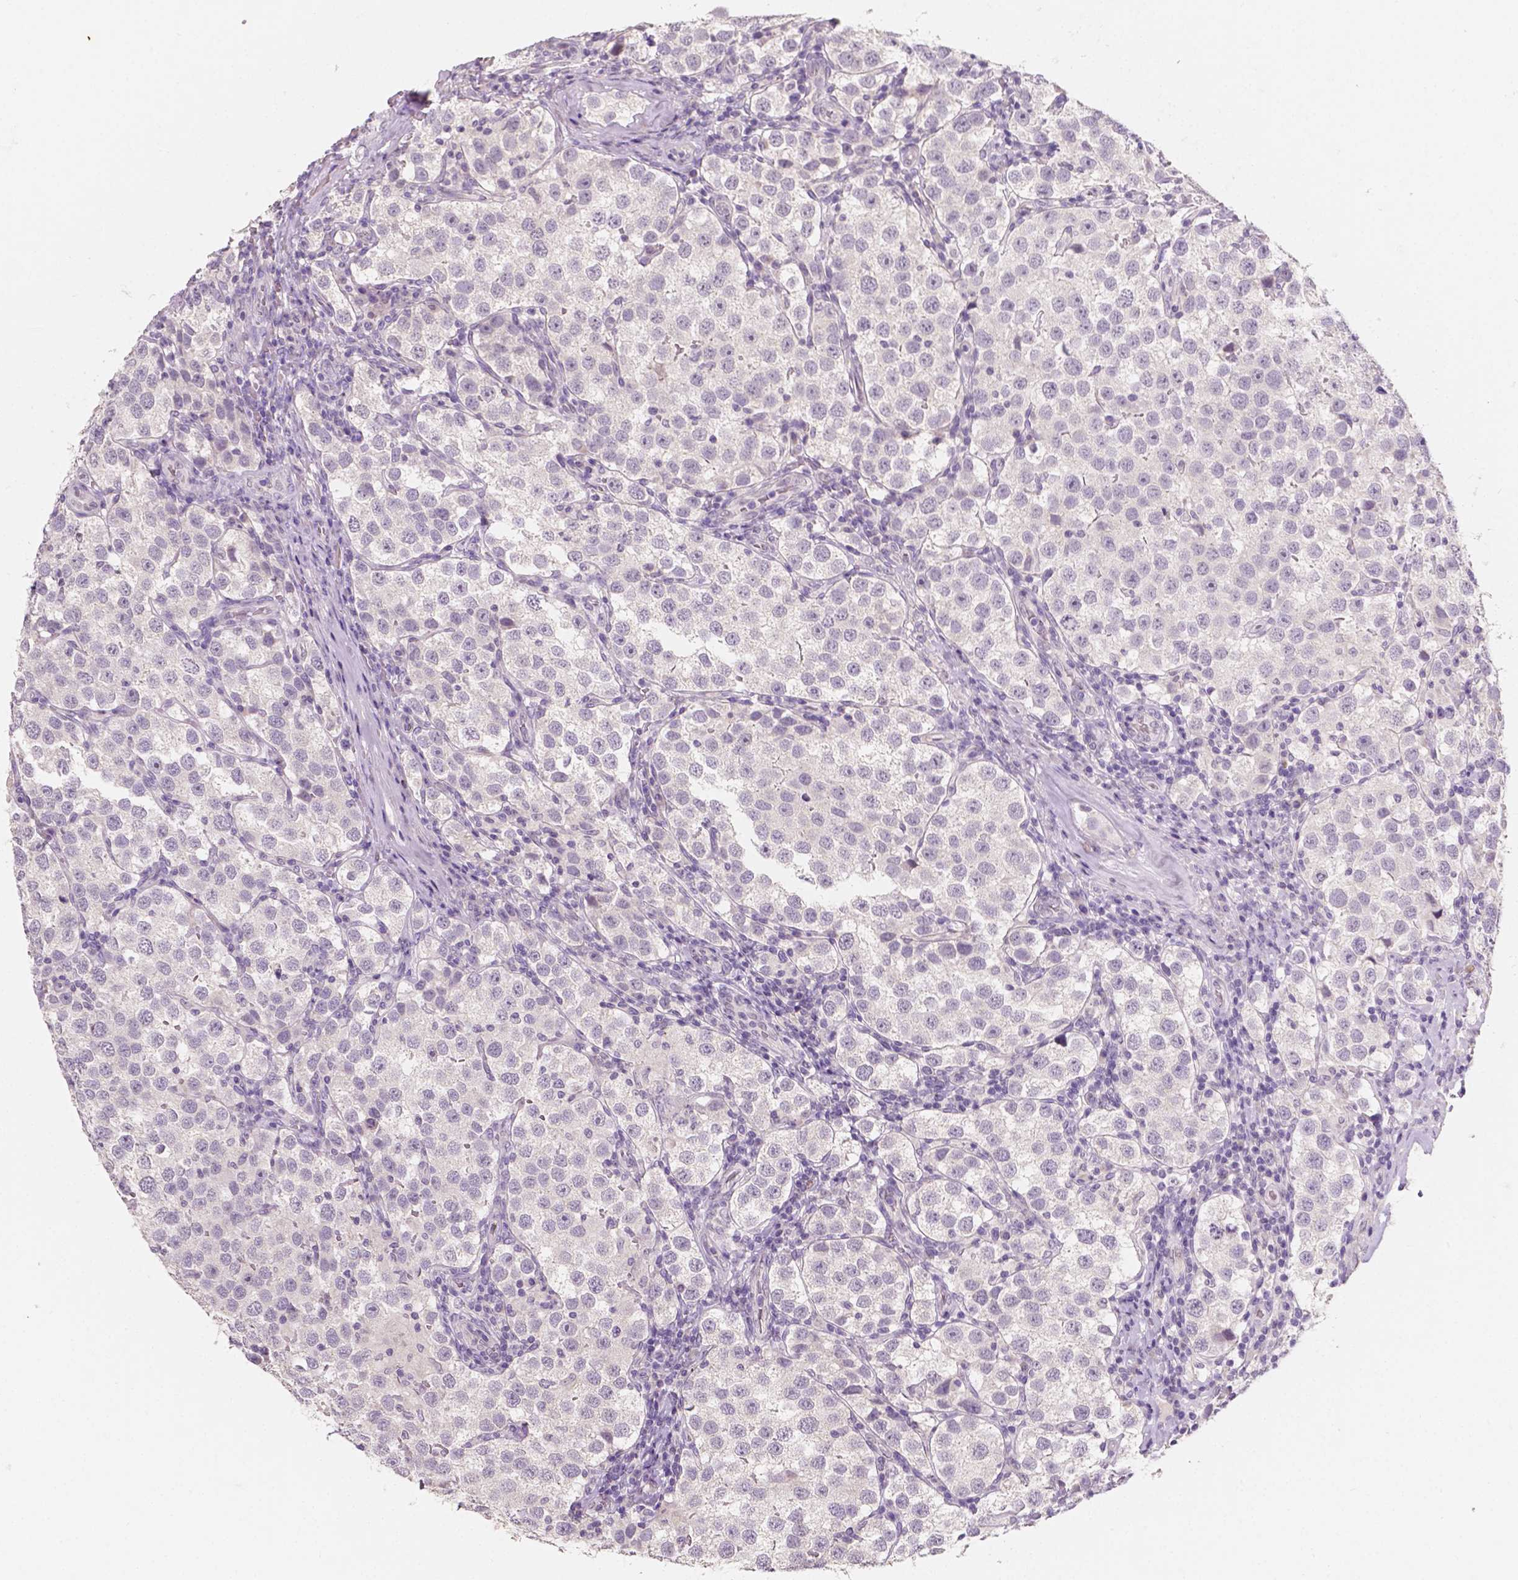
{"staining": {"intensity": "negative", "quantity": "none", "location": "none"}, "tissue": "testis cancer", "cell_type": "Tumor cells", "image_type": "cancer", "snomed": [{"axis": "morphology", "description": "Seminoma, NOS"}, {"axis": "topography", "description": "Testis"}], "caption": "This is an immunohistochemistry image of human seminoma (testis). There is no staining in tumor cells.", "gene": "TAL1", "patient": {"sex": "male", "age": 37}}